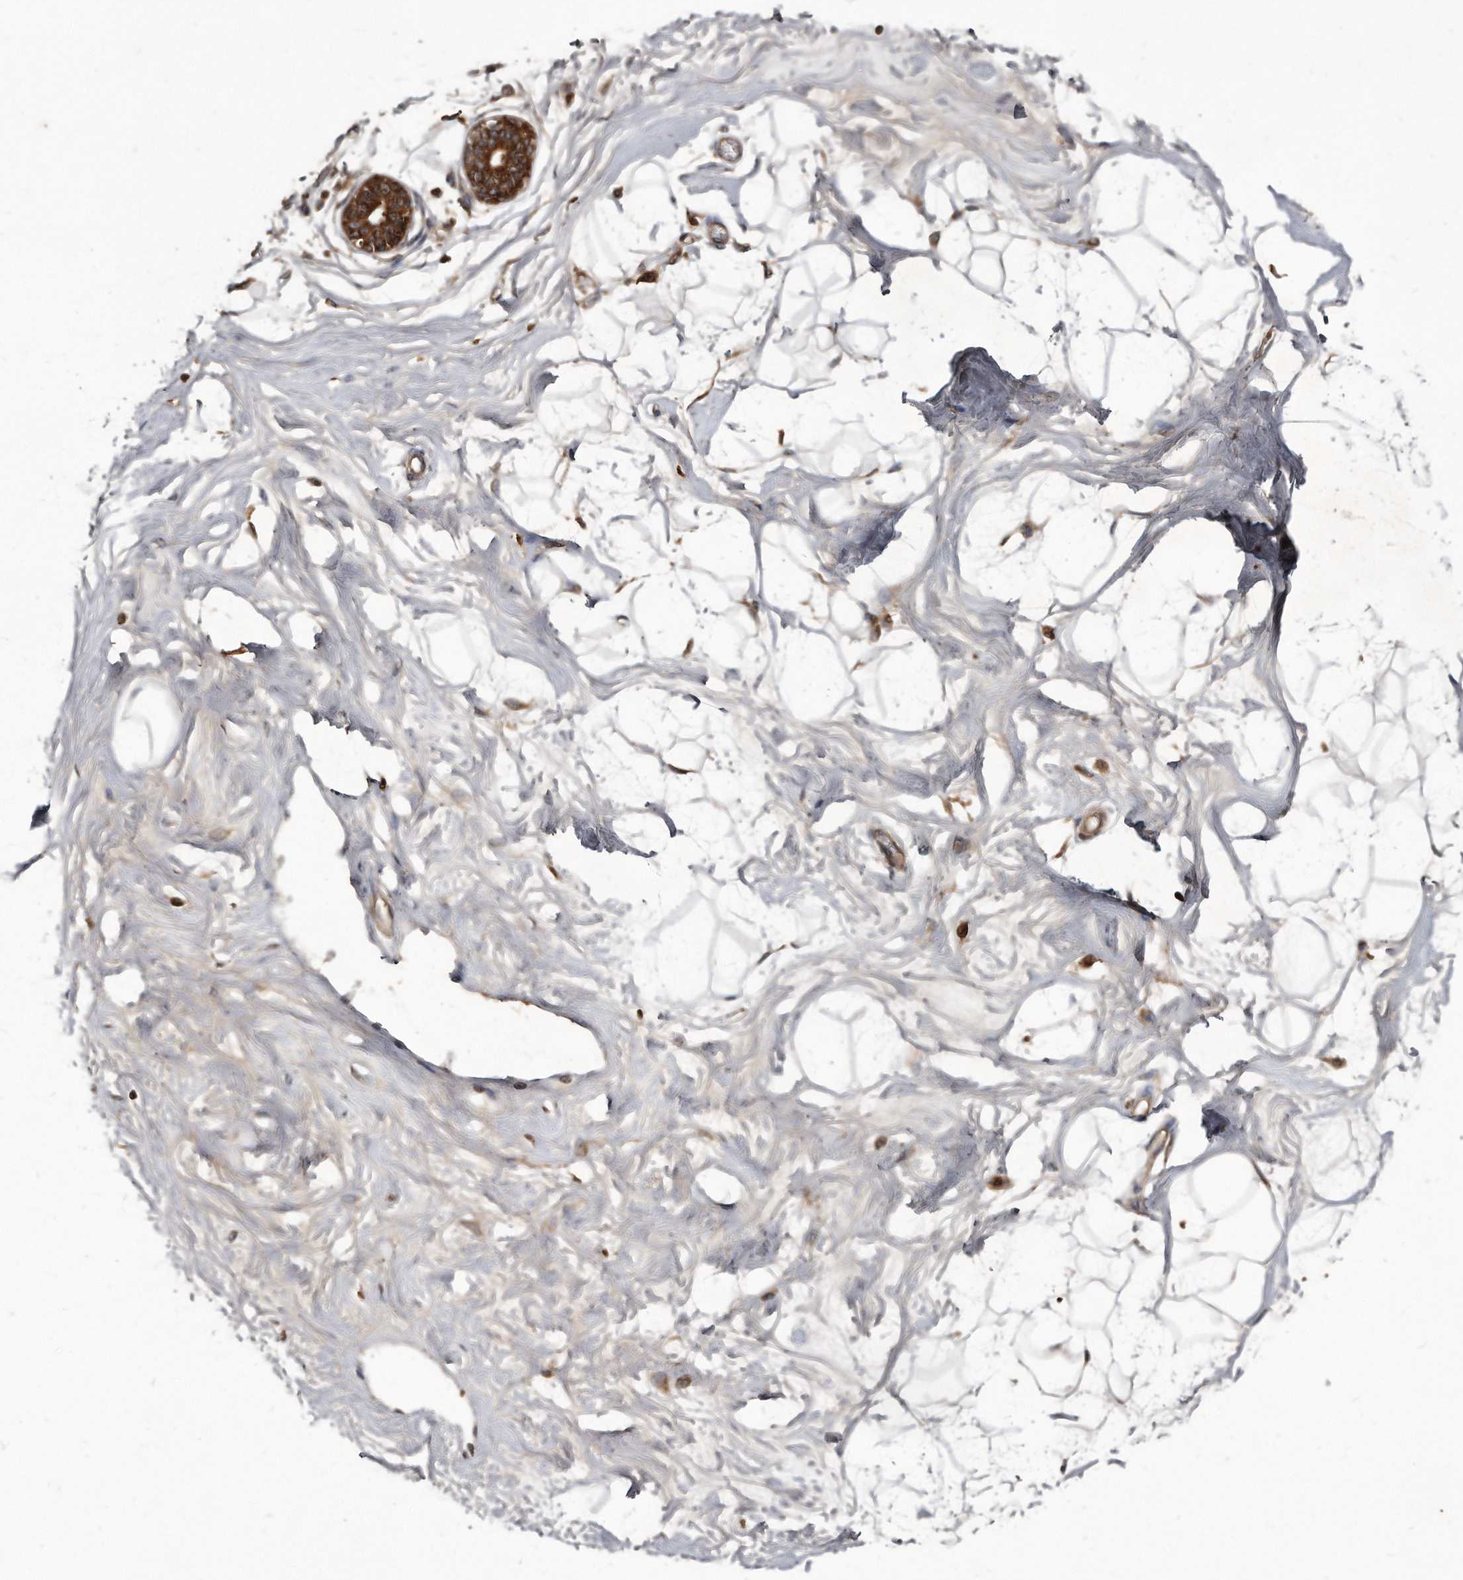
{"staining": {"intensity": "moderate", "quantity": ">75%", "location": "cytoplasmic/membranous"}, "tissue": "breast", "cell_type": "Adipocytes", "image_type": "normal", "snomed": [{"axis": "morphology", "description": "Normal tissue, NOS"}, {"axis": "topography", "description": "Breast"}], "caption": "Protein expression by immunohistochemistry shows moderate cytoplasmic/membranous expression in about >75% of adipocytes in unremarkable breast. Nuclei are stained in blue.", "gene": "FAM136A", "patient": {"sex": "female", "age": 45}}